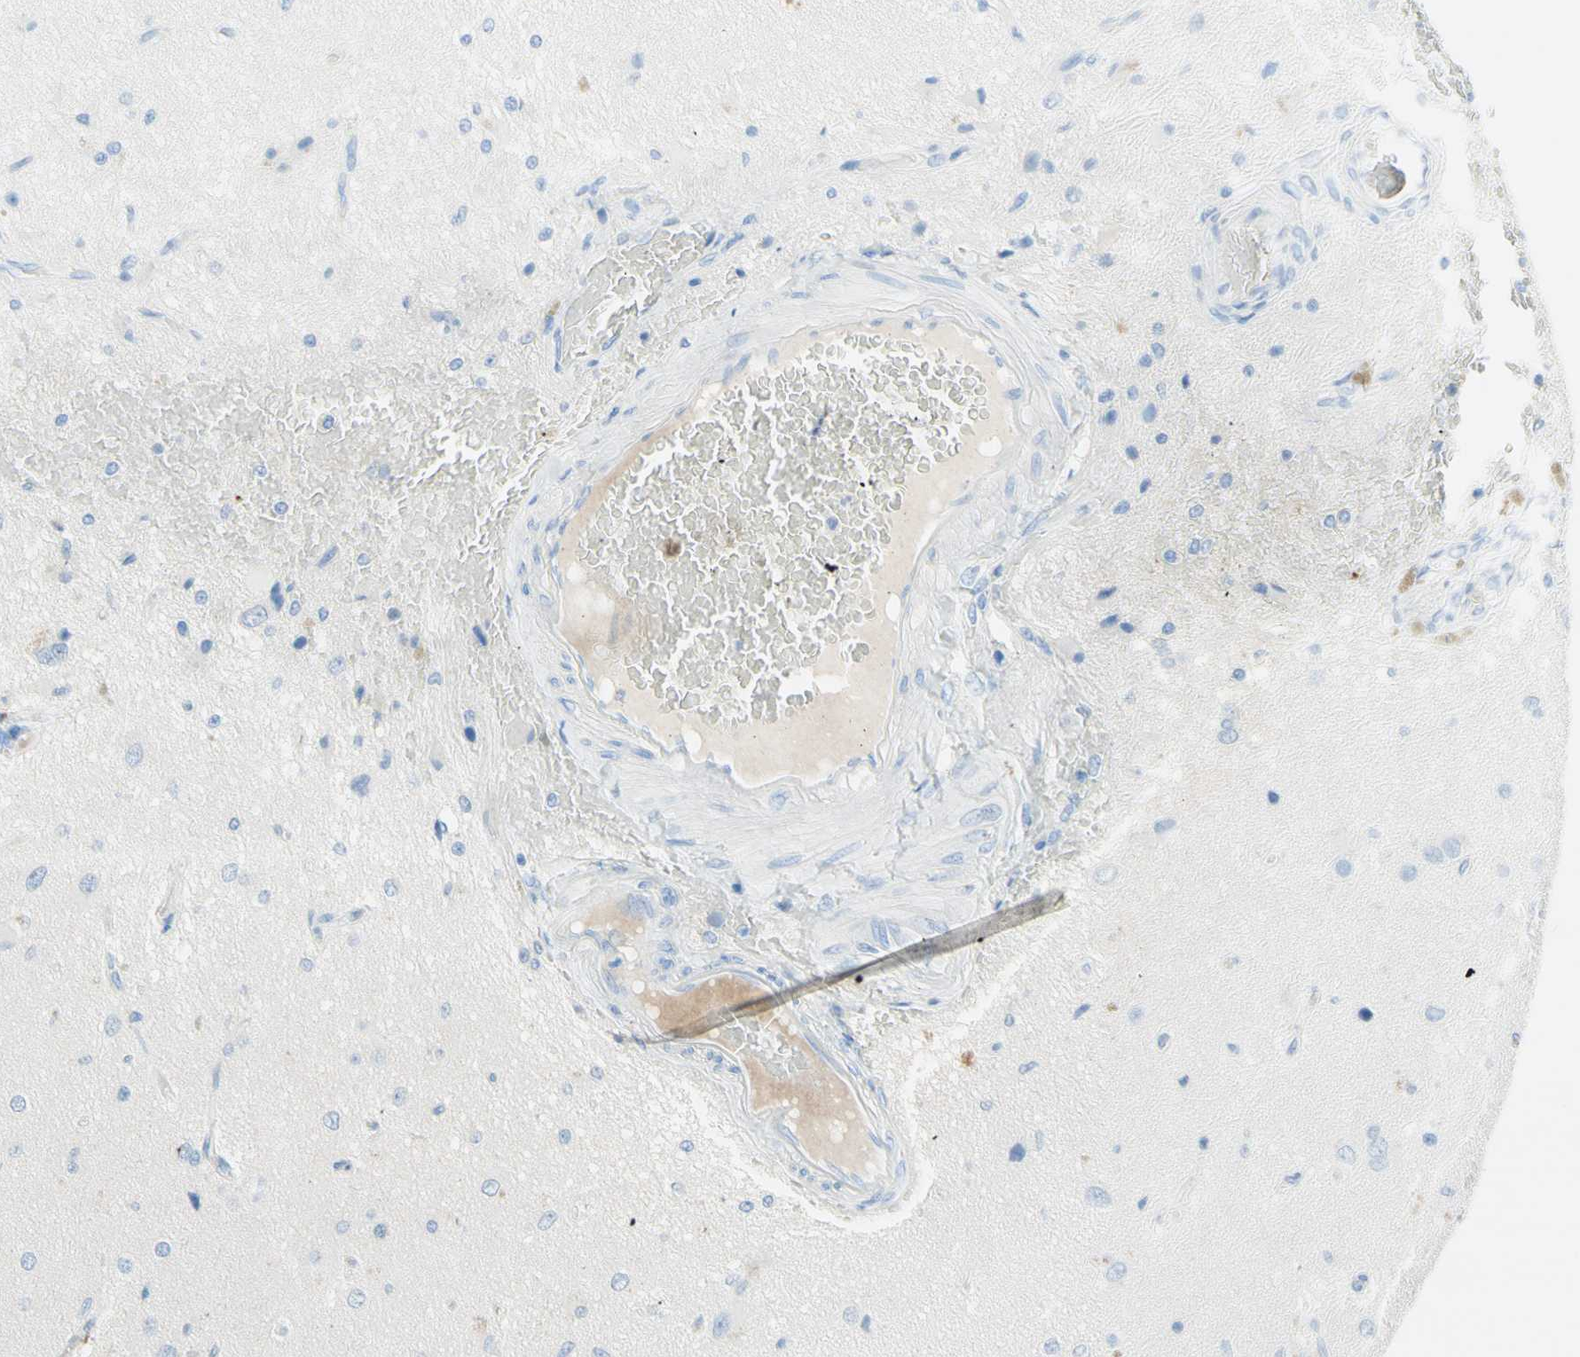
{"staining": {"intensity": "negative", "quantity": "none", "location": "none"}, "tissue": "glioma", "cell_type": "Tumor cells", "image_type": "cancer", "snomed": [{"axis": "morphology", "description": "Glioma, malignant, High grade"}, {"axis": "topography", "description": "pancreas cauda"}], "caption": "The image demonstrates no significant staining in tumor cells of glioma.", "gene": "IL6ST", "patient": {"sex": "male", "age": 60}}